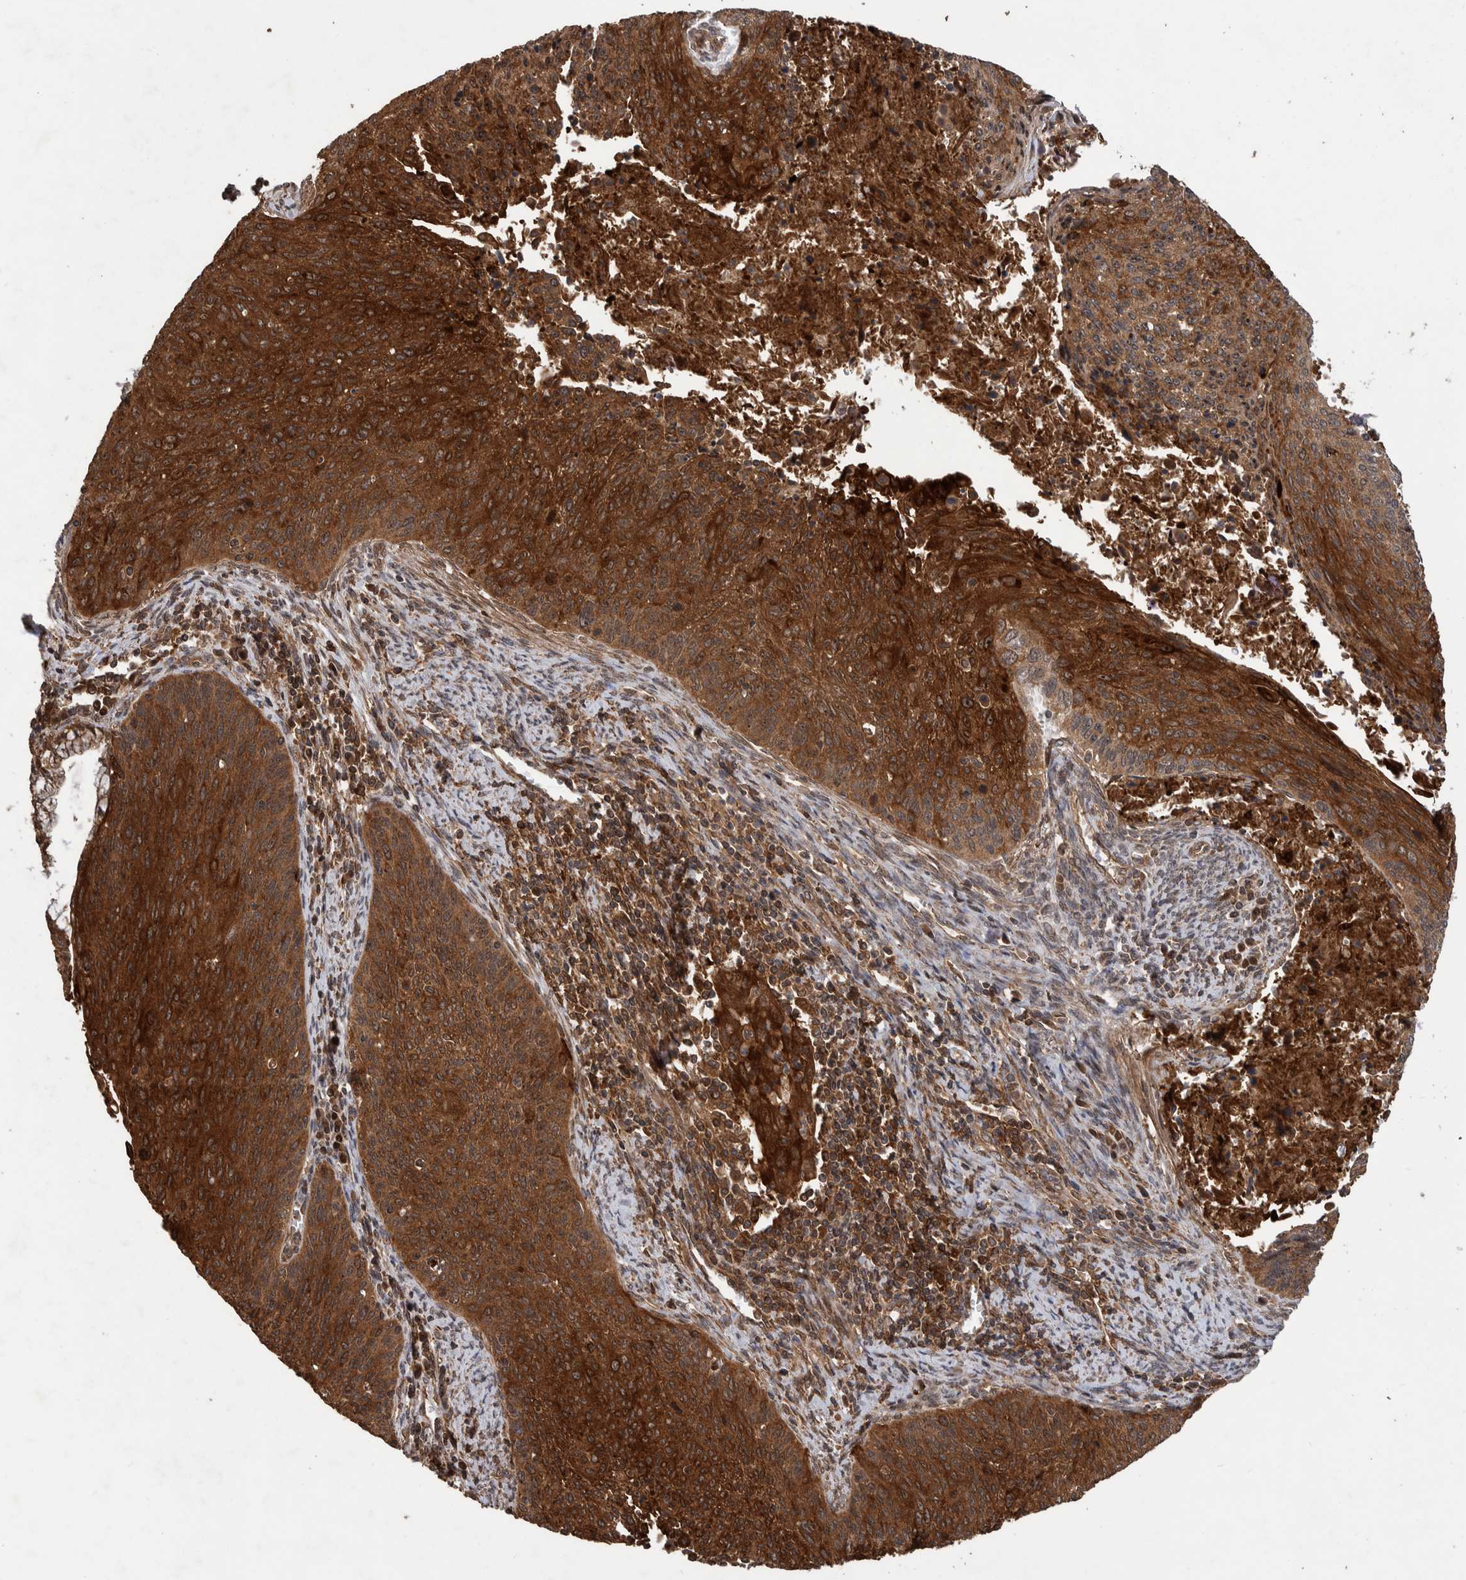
{"staining": {"intensity": "strong", "quantity": ">75%", "location": "cytoplasmic/membranous"}, "tissue": "cervical cancer", "cell_type": "Tumor cells", "image_type": "cancer", "snomed": [{"axis": "morphology", "description": "Squamous cell carcinoma, NOS"}, {"axis": "topography", "description": "Cervix"}], "caption": "Immunohistochemical staining of human cervical cancer exhibits high levels of strong cytoplasmic/membranous protein positivity in approximately >75% of tumor cells. (DAB = brown stain, brightfield microscopy at high magnification).", "gene": "TRIM16", "patient": {"sex": "female", "age": 55}}